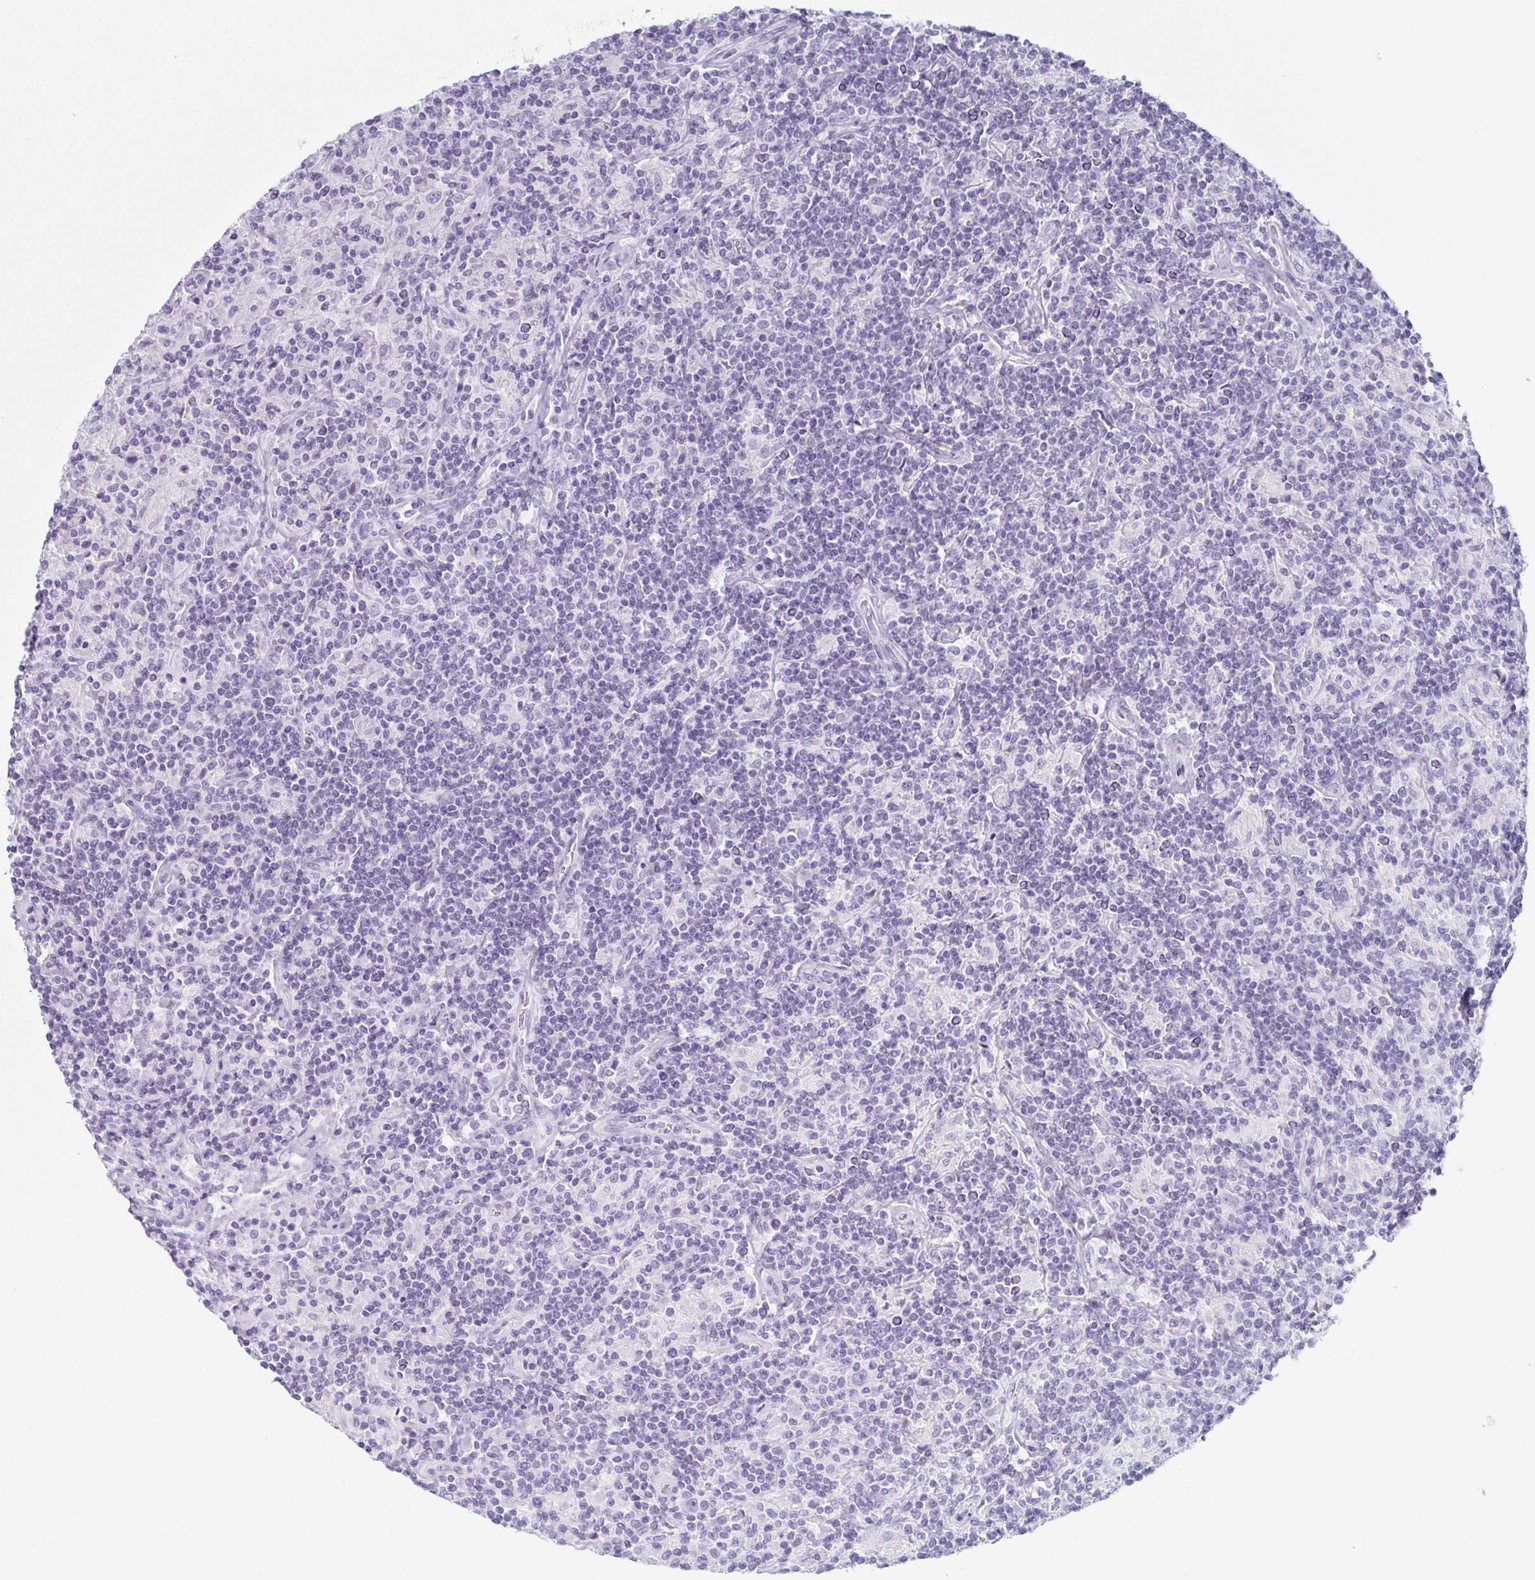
{"staining": {"intensity": "negative", "quantity": "none", "location": "none"}, "tissue": "lymphoma", "cell_type": "Tumor cells", "image_type": "cancer", "snomed": [{"axis": "morphology", "description": "Hodgkin's disease, NOS"}, {"axis": "topography", "description": "Lymph node"}], "caption": "High power microscopy photomicrograph of an IHC image of Hodgkin's disease, revealing no significant expression in tumor cells. (Brightfield microscopy of DAB (3,3'-diaminobenzidine) IHC at high magnification).", "gene": "ENKUR", "patient": {"sex": "male", "age": 70}}